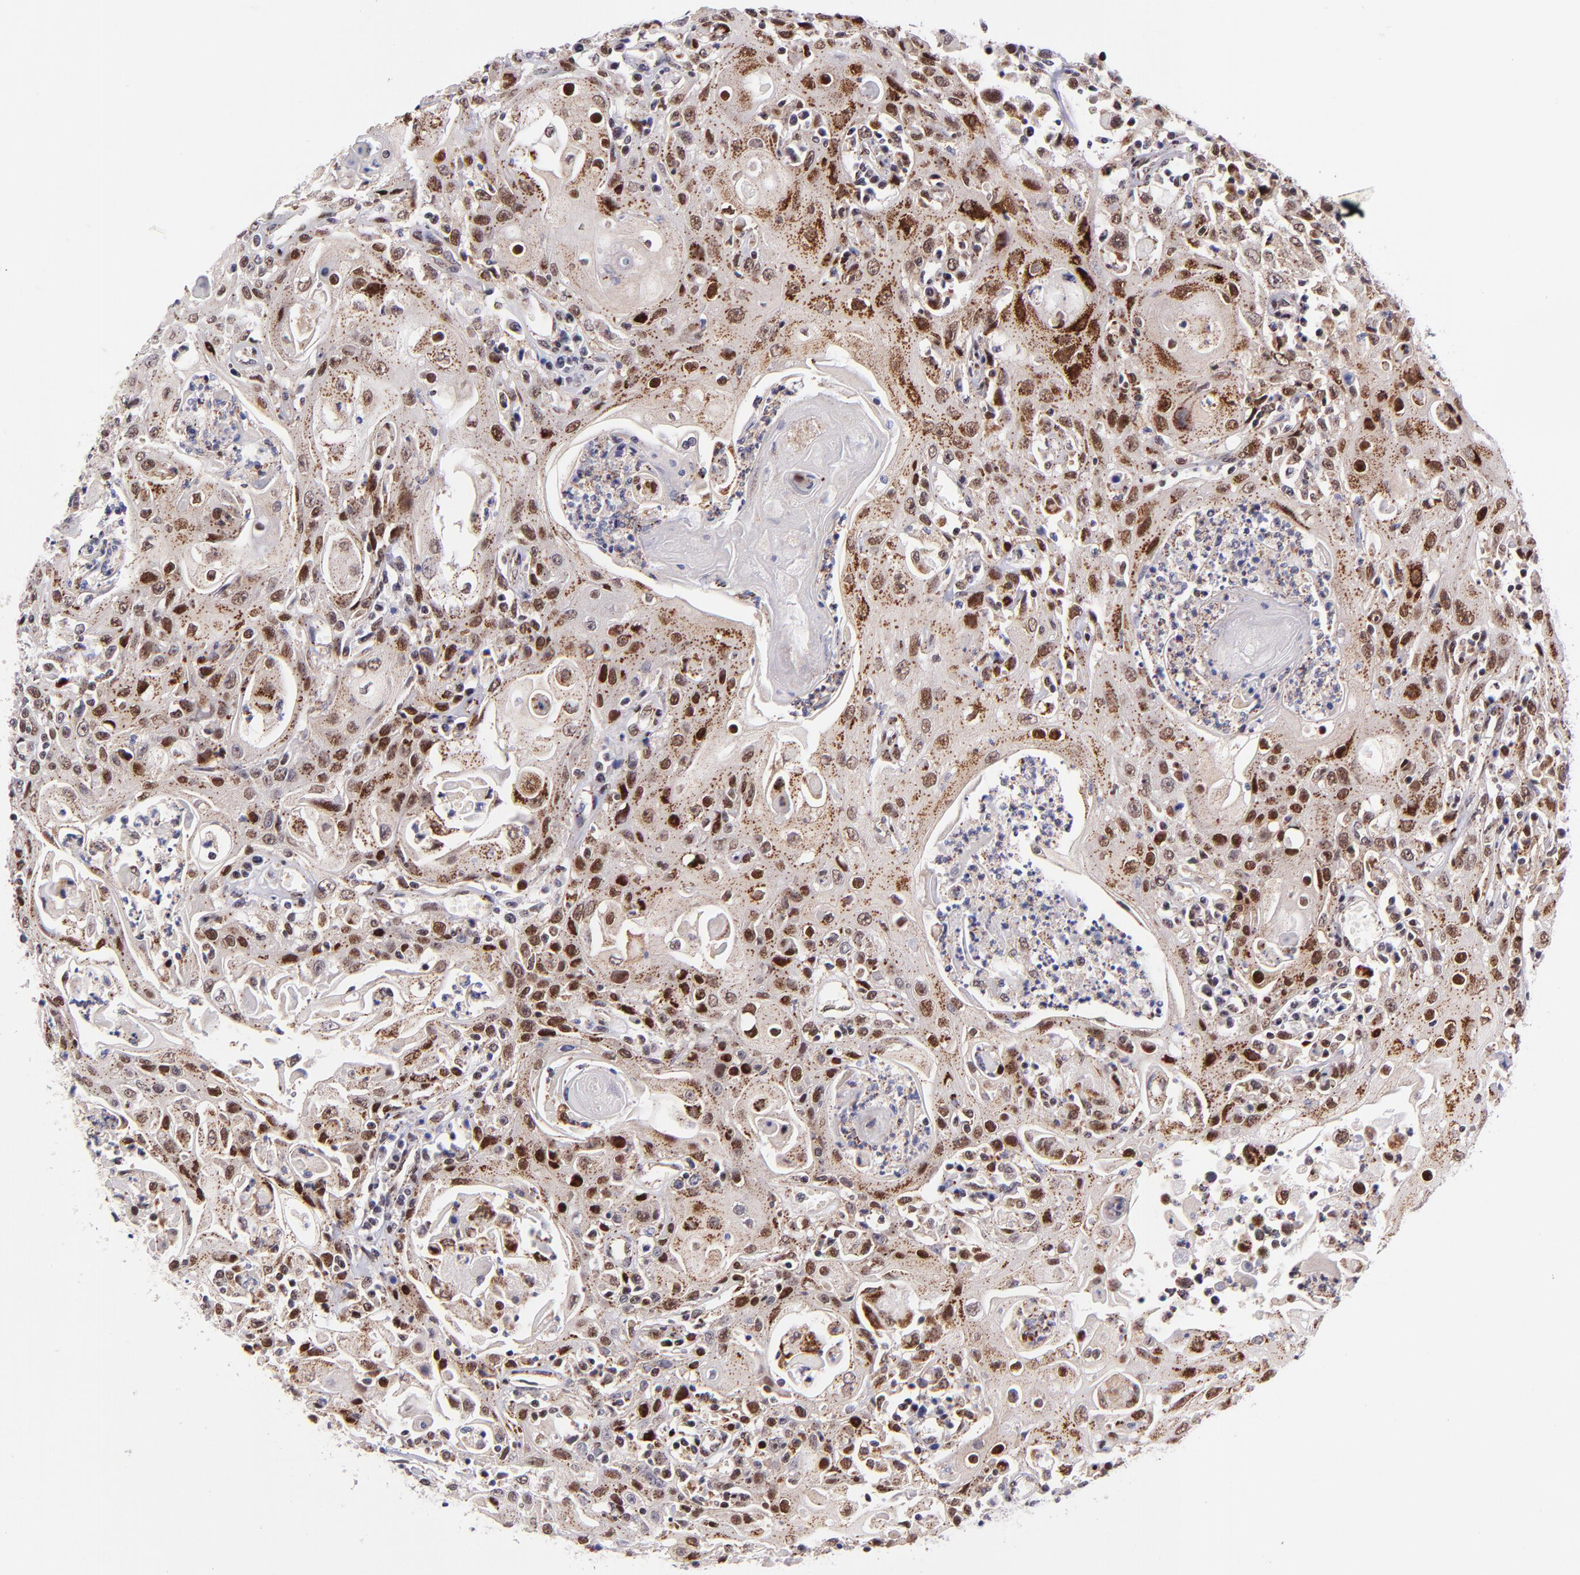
{"staining": {"intensity": "strong", "quantity": ">75%", "location": "nuclear"}, "tissue": "head and neck cancer", "cell_type": "Tumor cells", "image_type": "cancer", "snomed": [{"axis": "morphology", "description": "Squamous cell carcinoma, NOS"}, {"axis": "topography", "description": "Oral tissue"}, {"axis": "topography", "description": "Head-Neck"}], "caption": "Strong nuclear positivity is appreciated in approximately >75% of tumor cells in head and neck squamous cell carcinoma.", "gene": "SOX6", "patient": {"sex": "female", "age": 76}}